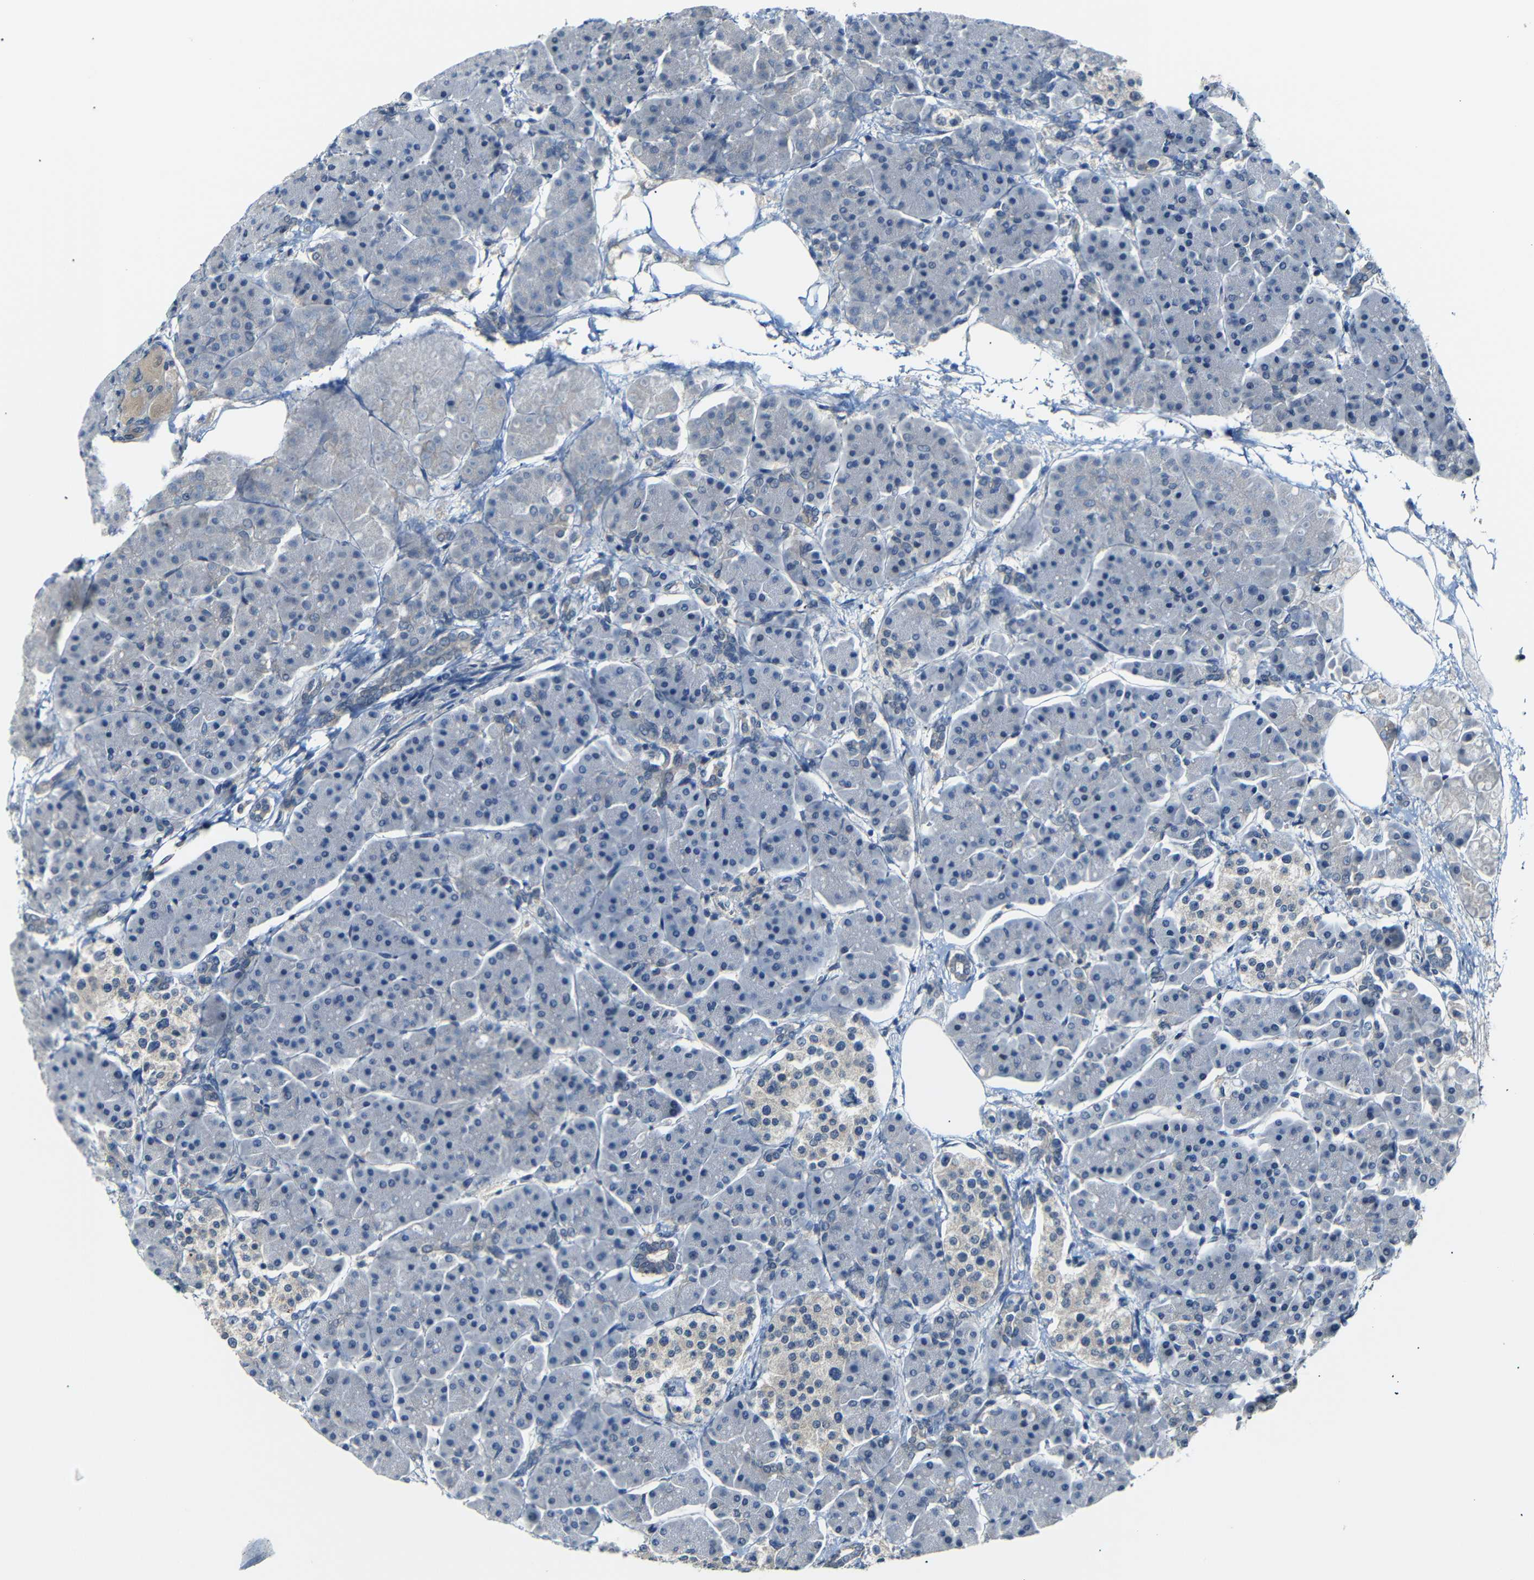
{"staining": {"intensity": "negative", "quantity": "none", "location": "none"}, "tissue": "pancreas", "cell_type": "Exocrine glandular cells", "image_type": "normal", "snomed": [{"axis": "morphology", "description": "Normal tissue, NOS"}, {"axis": "topography", "description": "Pancreas"}], "caption": "The photomicrograph displays no staining of exocrine glandular cells in benign pancreas. (IHC, brightfield microscopy, high magnification).", "gene": "SFN", "patient": {"sex": "female", "age": 70}}